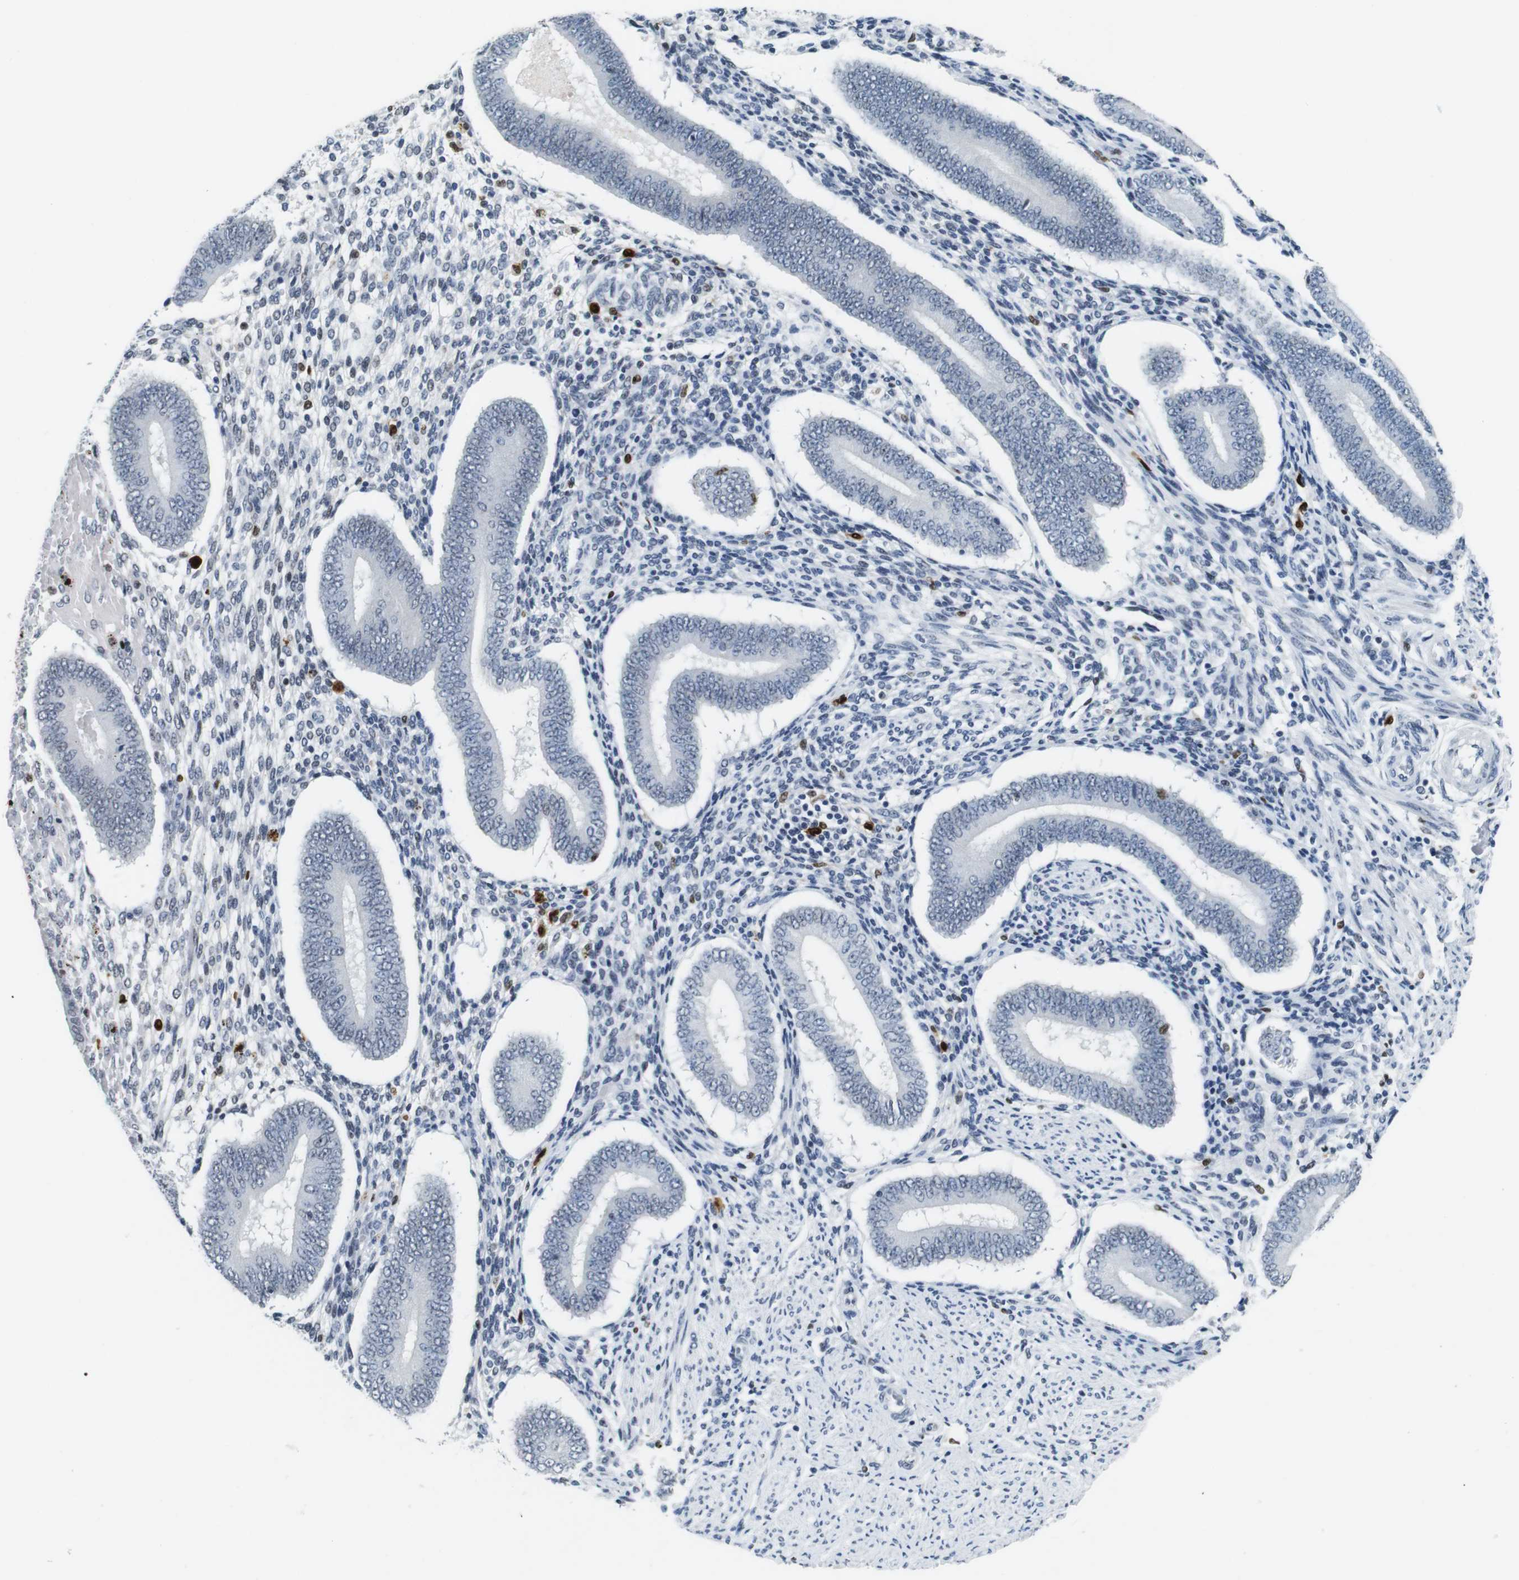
{"staining": {"intensity": "negative", "quantity": "none", "location": "none"}, "tissue": "endometrium", "cell_type": "Cells in endometrial stroma", "image_type": "normal", "snomed": [{"axis": "morphology", "description": "Normal tissue, NOS"}, {"axis": "topography", "description": "Endometrium"}], "caption": "Immunohistochemistry photomicrograph of normal endometrium: endometrium stained with DAB reveals no significant protein expression in cells in endometrial stroma. (Immunohistochemistry, brightfield microscopy, high magnification).", "gene": "IRF8", "patient": {"sex": "female", "age": 42}}